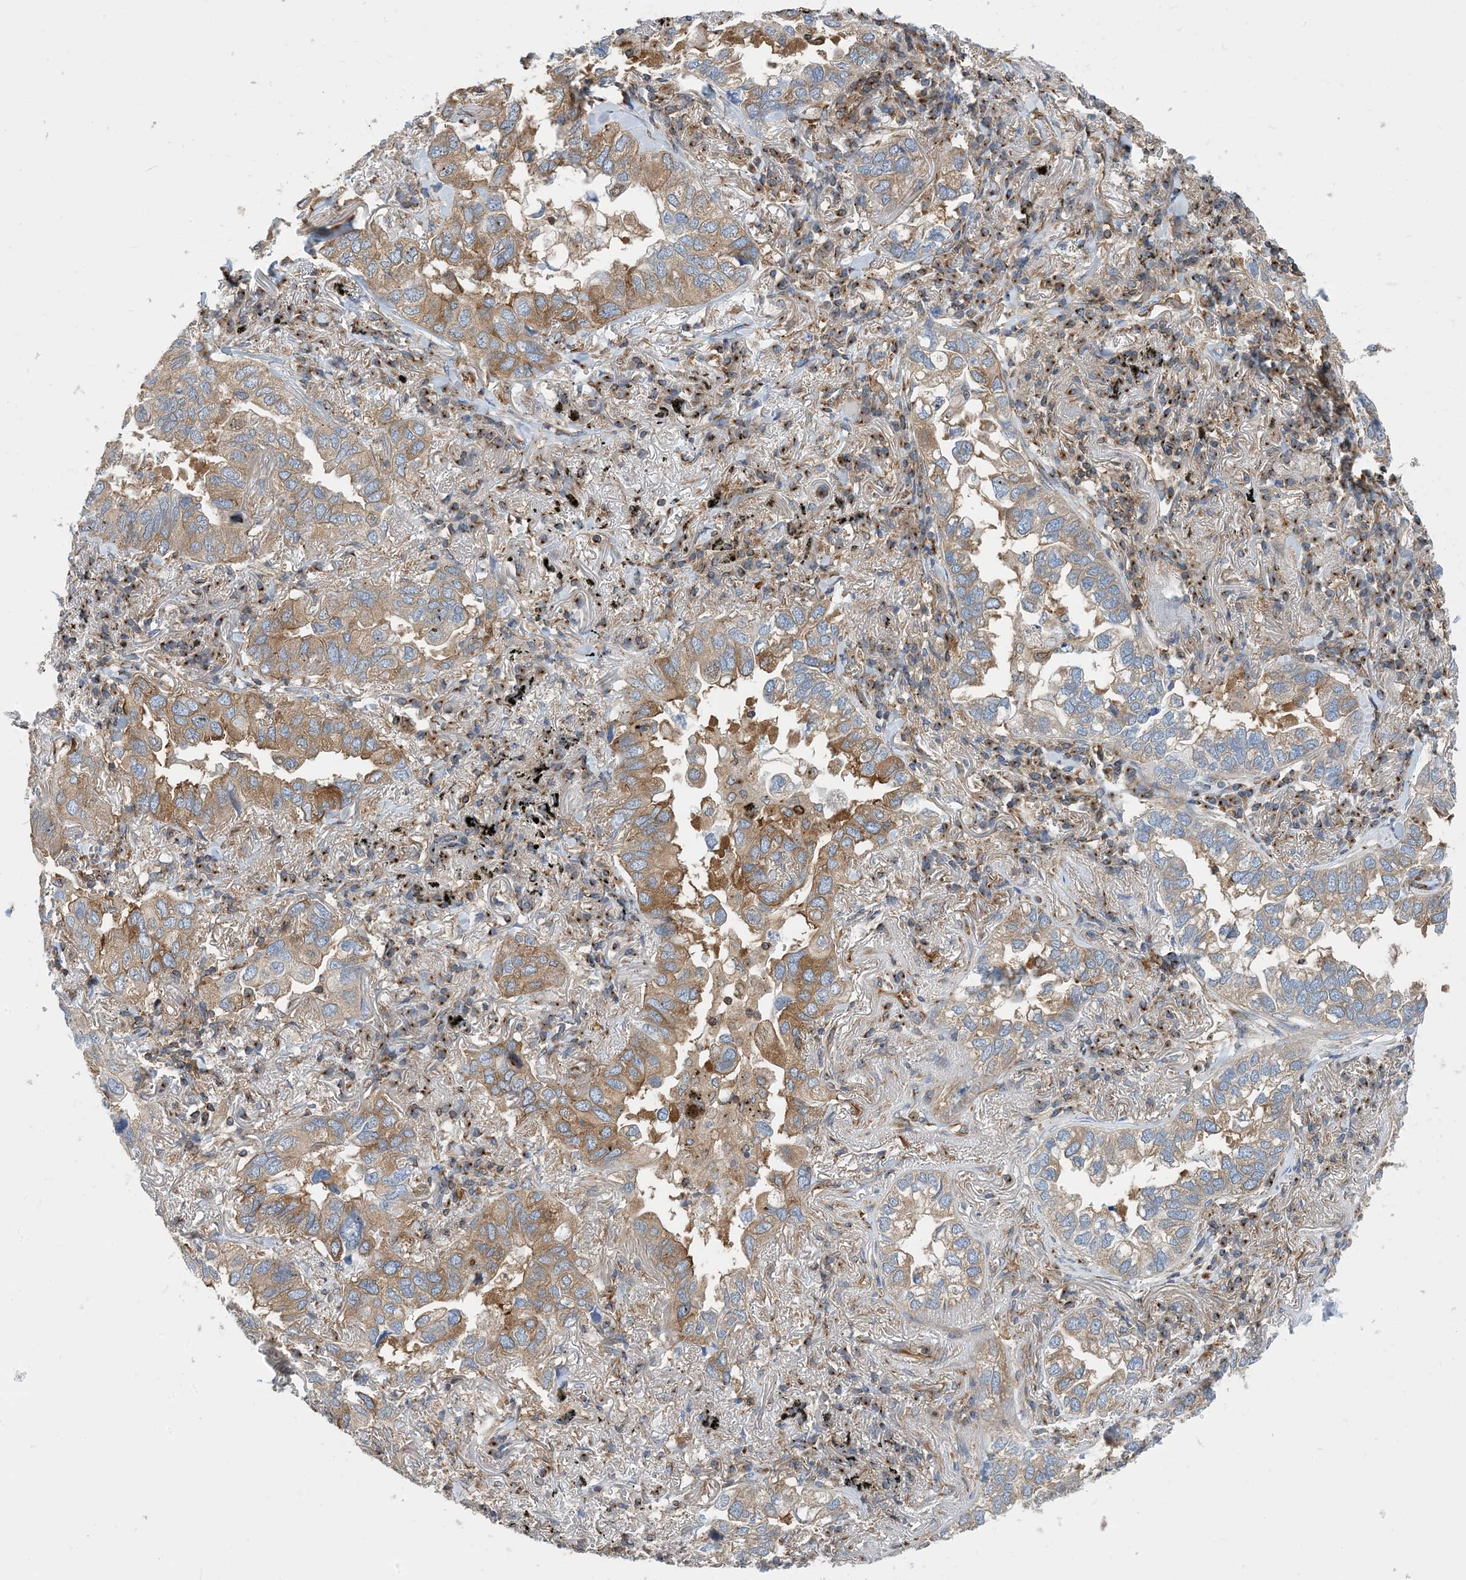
{"staining": {"intensity": "moderate", "quantity": "25%-75%", "location": "cytoplasmic/membranous"}, "tissue": "lung cancer", "cell_type": "Tumor cells", "image_type": "cancer", "snomed": [{"axis": "morphology", "description": "Adenocarcinoma, NOS"}, {"axis": "topography", "description": "Lung"}], "caption": "Immunohistochemistry (DAB) staining of human lung cancer (adenocarcinoma) shows moderate cytoplasmic/membranous protein positivity in approximately 25%-75% of tumor cells.", "gene": "DYNC1LI1", "patient": {"sex": "male", "age": 65}}